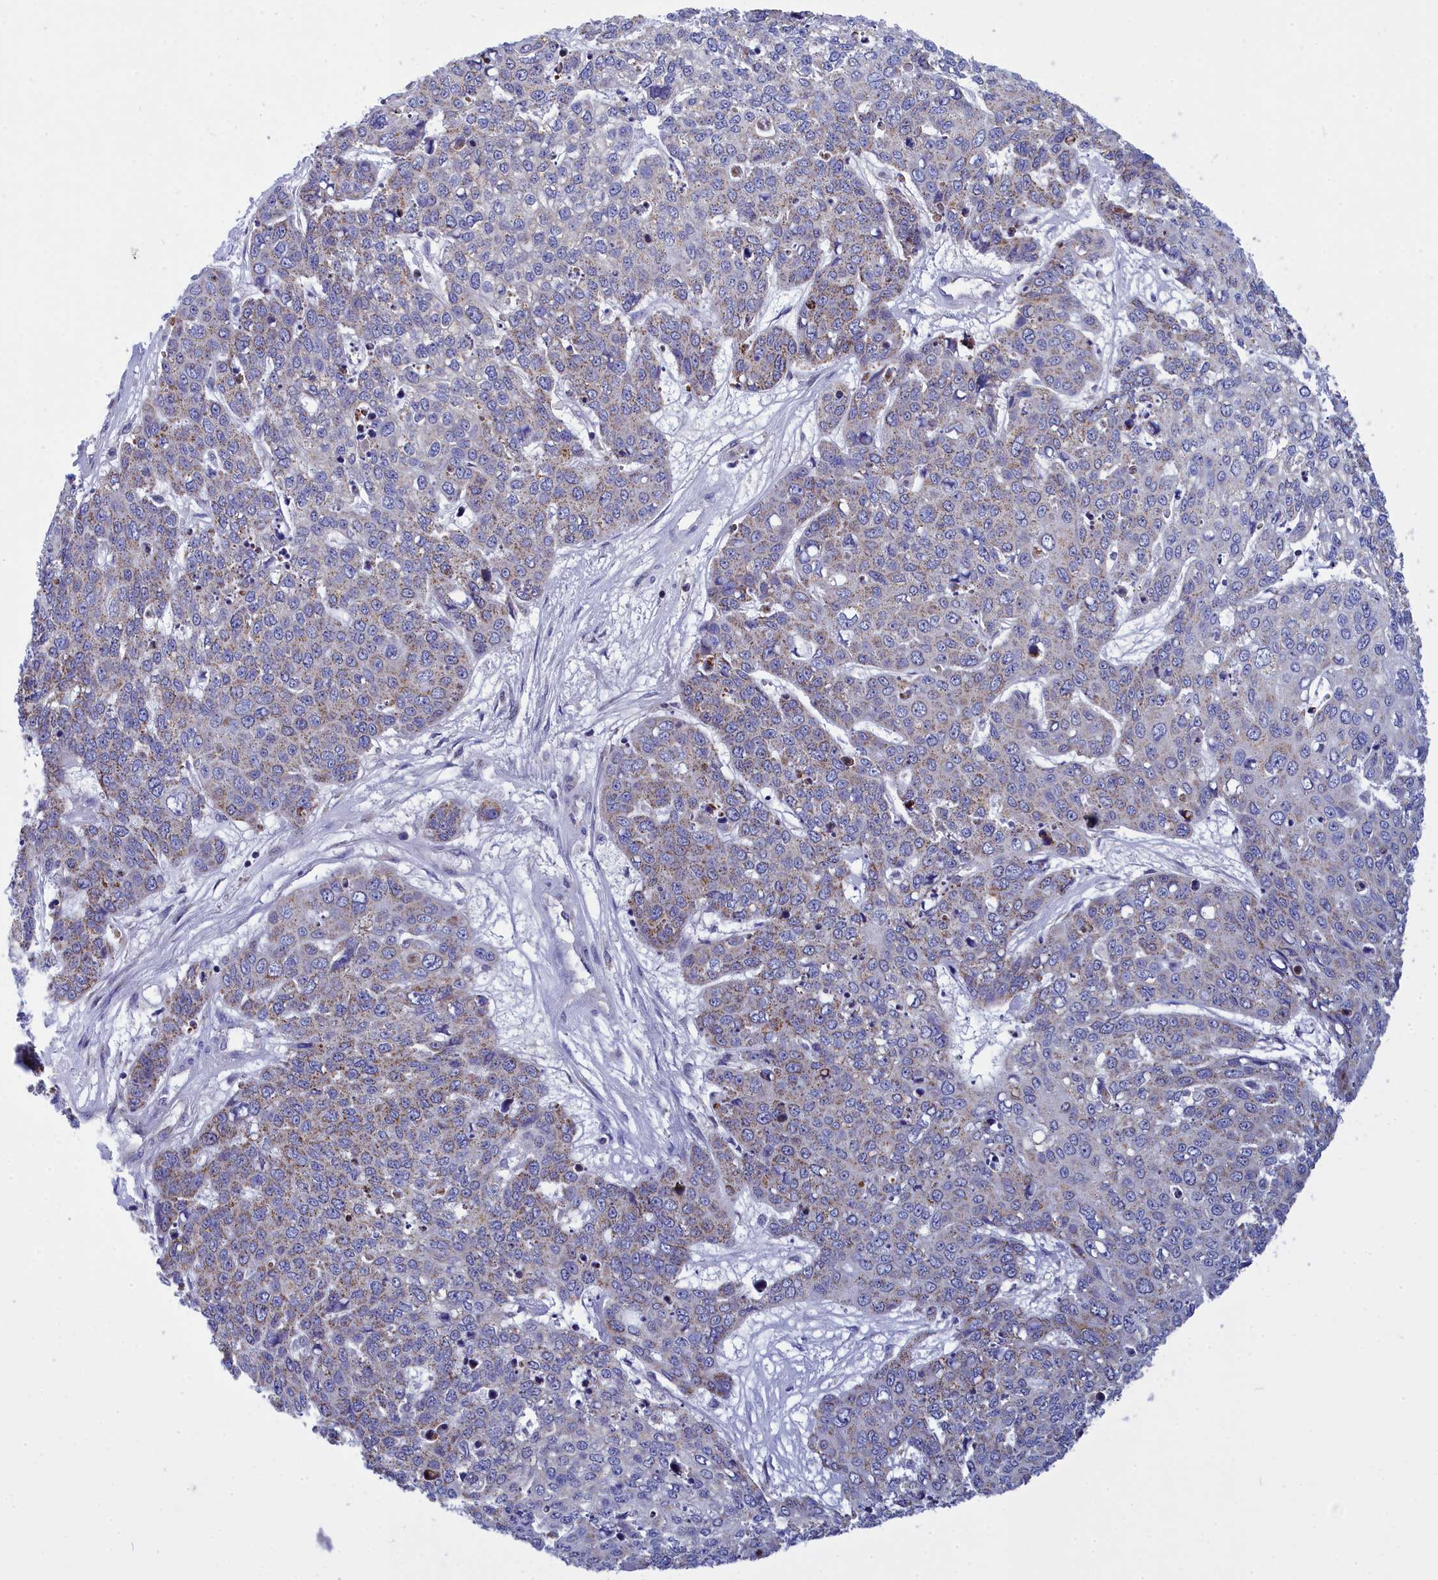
{"staining": {"intensity": "weak", "quantity": "25%-75%", "location": "cytoplasmic/membranous"}, "tissue": "skin cancer", "cell_type": "Tumor cells", "image_type": "cancer", "snomed": [{"axis": "morphology", "description": "Squamous cell carcinoma, NOS"}, {"axis": "topography", "description": "Skin"}], "caption": "A brown stain shows weak cytoplasmic/membranous positivity of a protein in human skin squamous cell carcinoma tumor cells. (DAB IHC with brightfield microscopy, high magnification).", "gene": "CCRL2", "patient": {"sex": "male", "age": 71}}